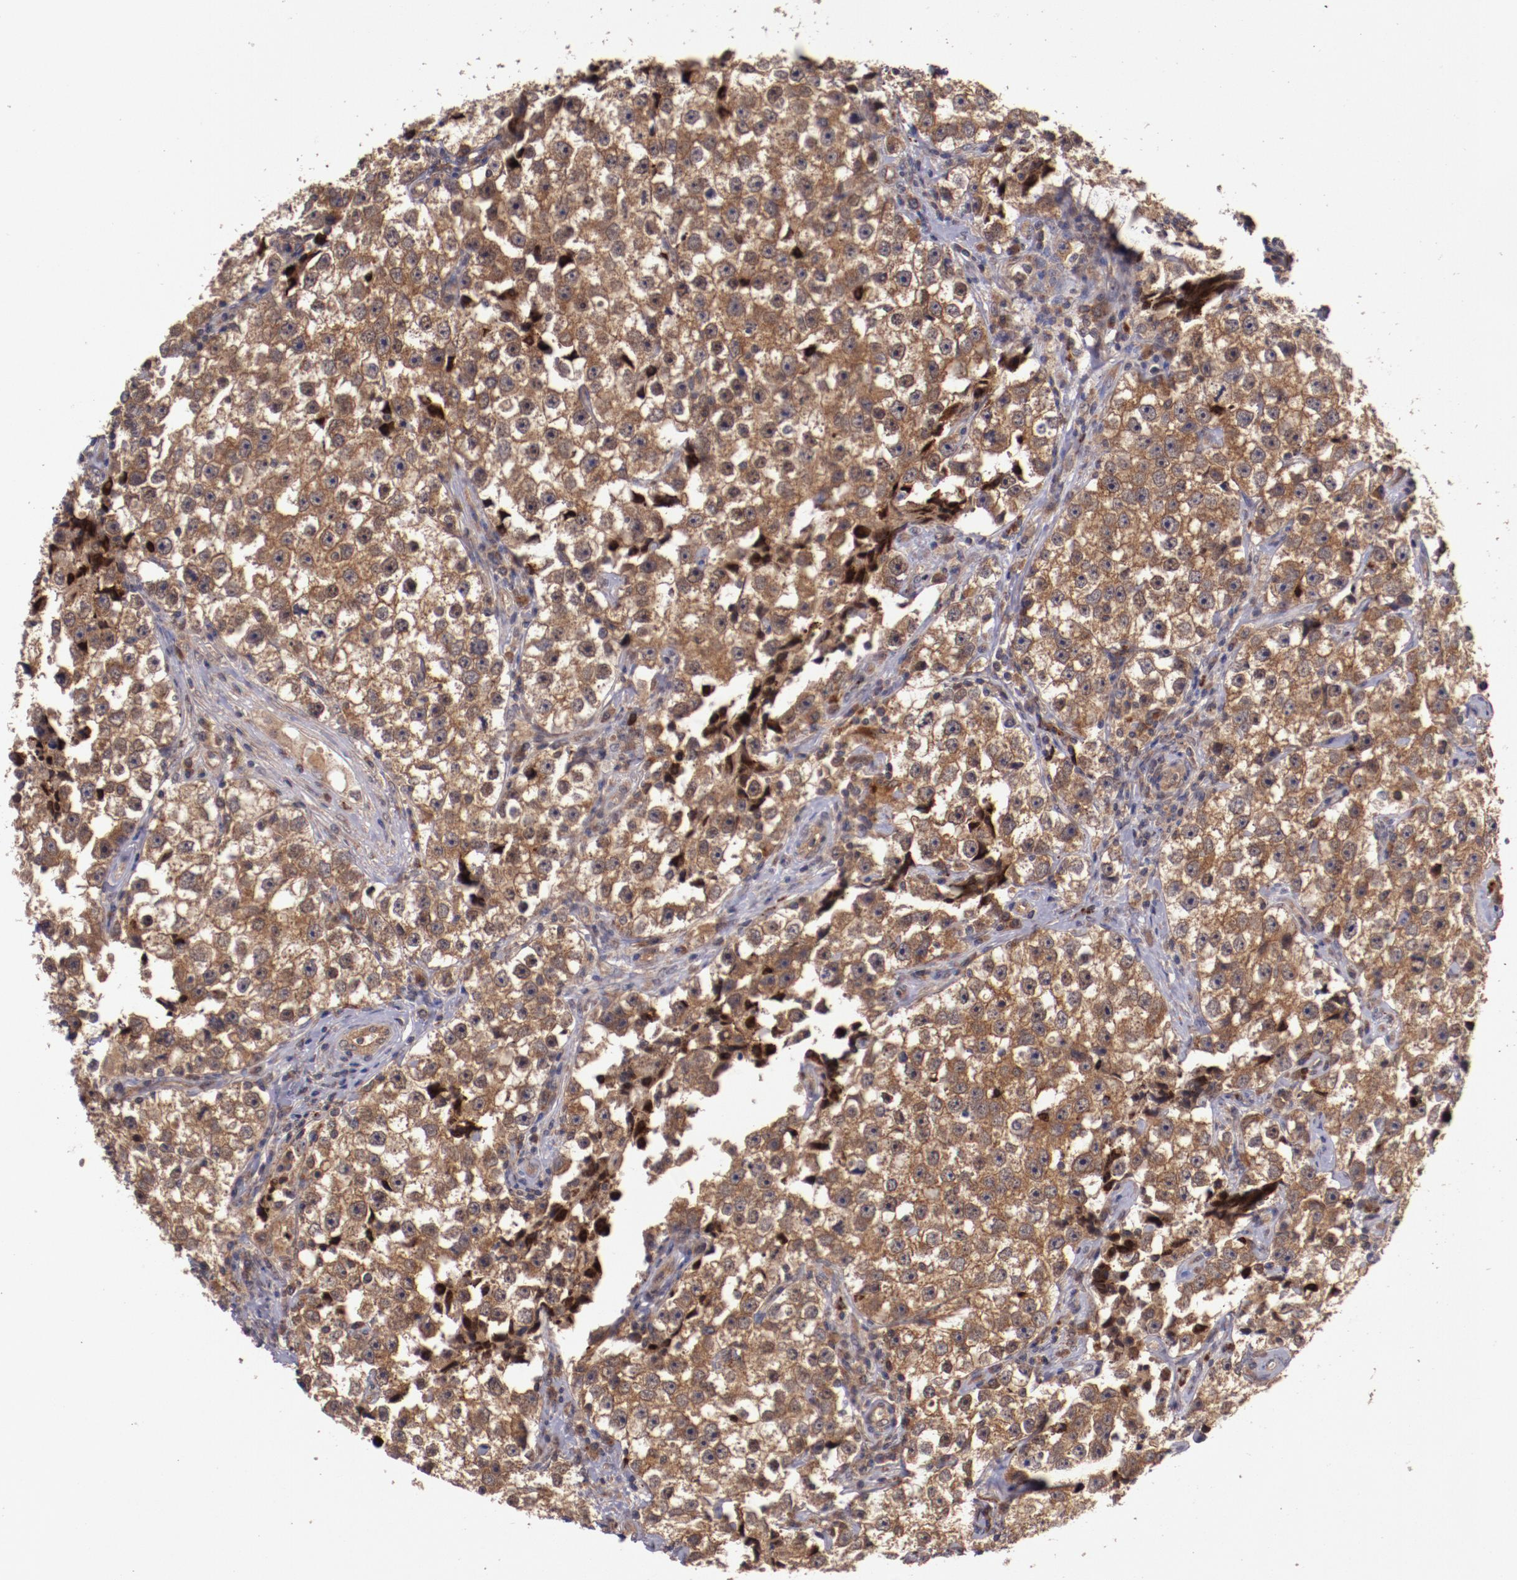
{"staining": {"intensity": "moderate", "quantity": ">75%", "location": "cytoplasmic/membranous"}, "tissue": "testis cancer", "cell_type": "Tumor cells", "image_type": "cancer", "snomed": [{"axis": "morphology", "description": "Seminoma, NOS"}, {"axis": "topography", "description": "Testis"}], "caption": "Immunohistochemical staining of seminoma (testis) displays moderate cytoplasmic/membranous protein positivity in approximately >75% of tumor cells. (DAB (3,3'-diaminobenzidine) IHC, brown staining for protein, blue staining for nuclei).", "gene": "FTSJ1", "patient": {"sex": "male", "age": 32}}